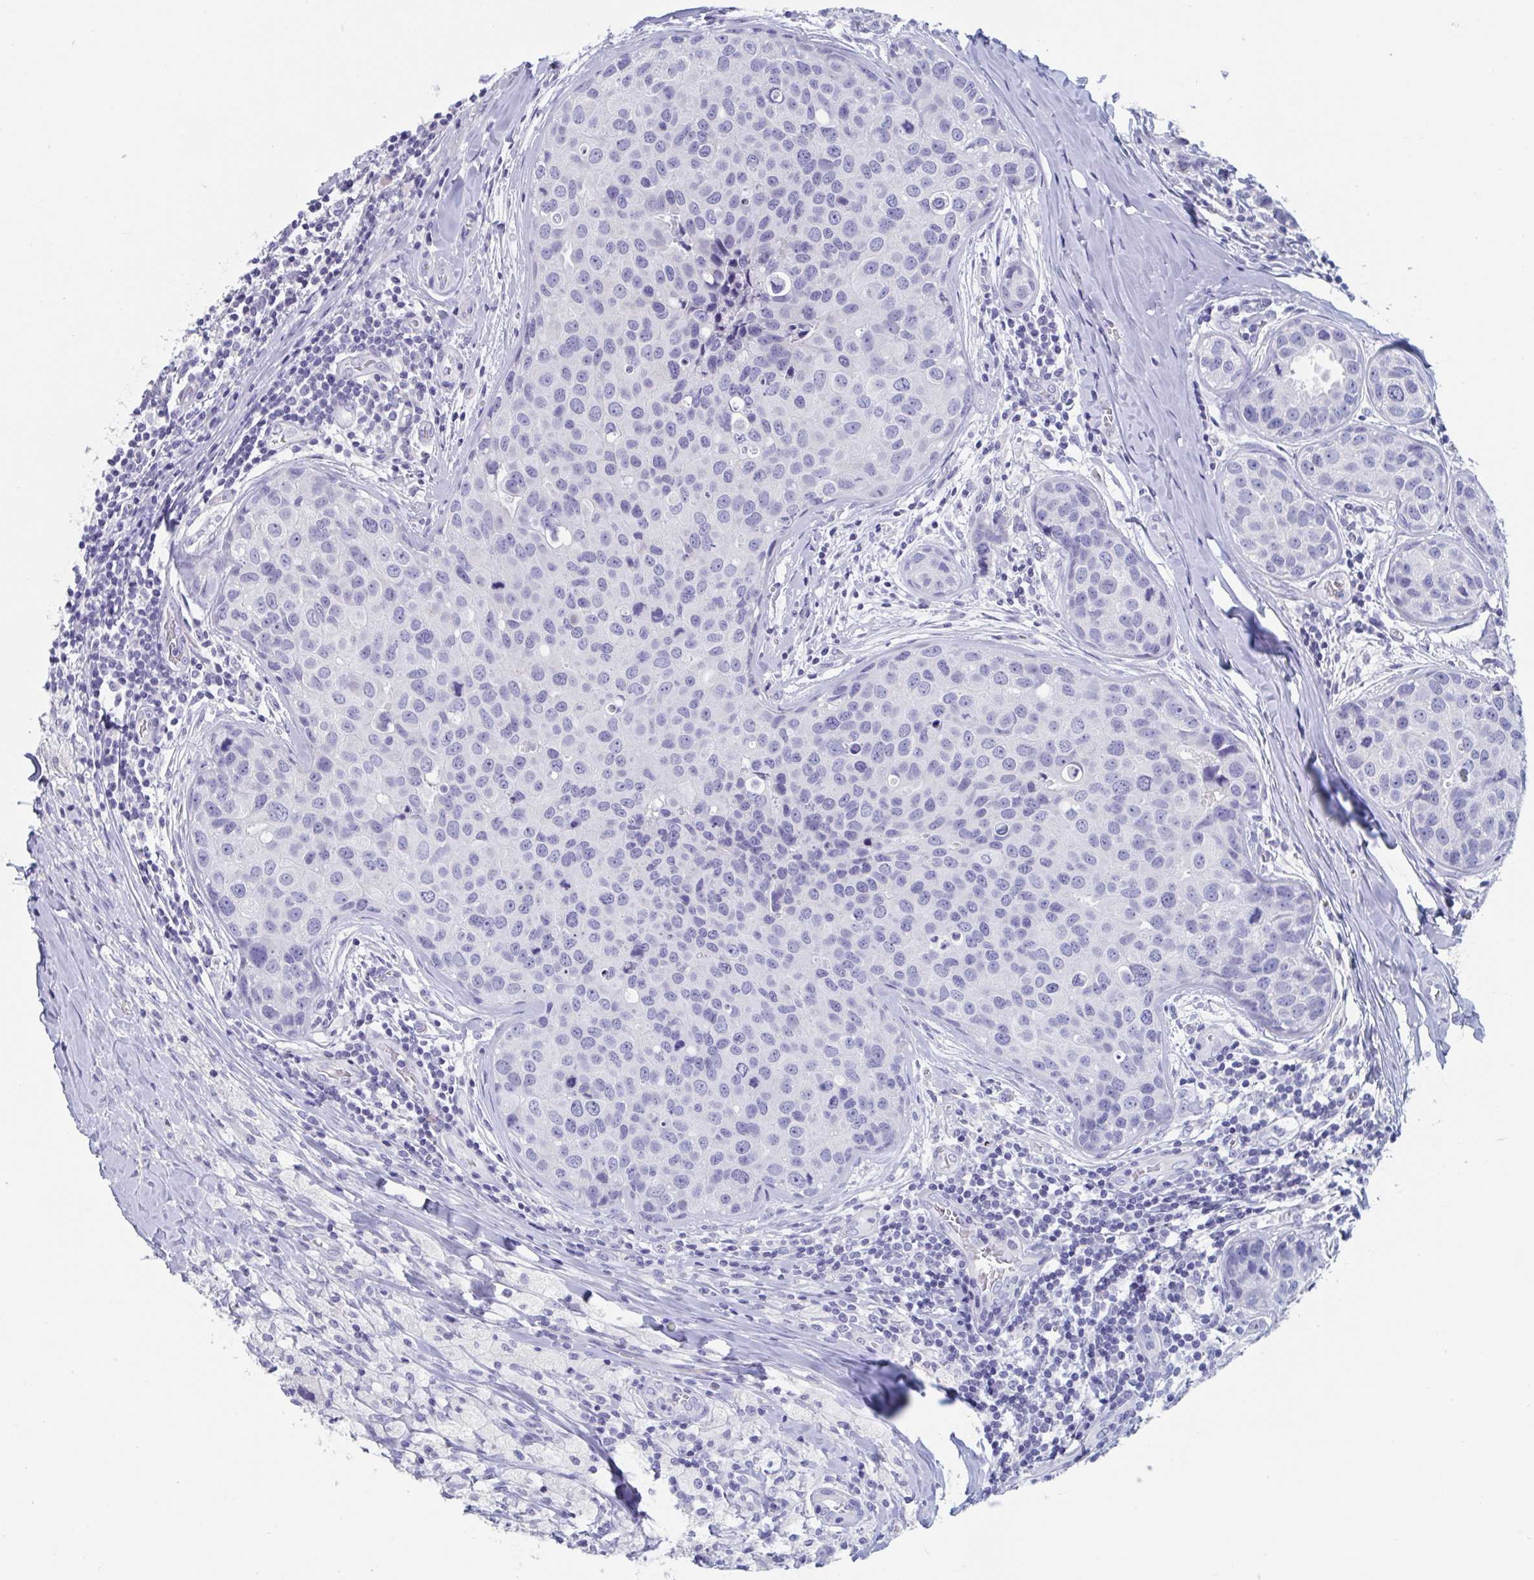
{"staining": {"intensity": "negative", "quantity": "none", "location": "none"}, "tissue": "breast cancer", "cell_type": "Tumor cells", "image_type": "cancer", "snomed": [{"axis": "morphology", "description": "Duct carcinoma"}, {"axis": "topography", "description": "Breast"}], "caption": "A histopathology image of breast invasive ductal carcinoma stained for a protein displays no brown staining in tumor cells. (DAB (3,3'-diaminobenzidine) immunohistochemistry with hematoxylin counter stain).", "gene": "DPEP3", "patient": {"sex": "female", "age": 24}}